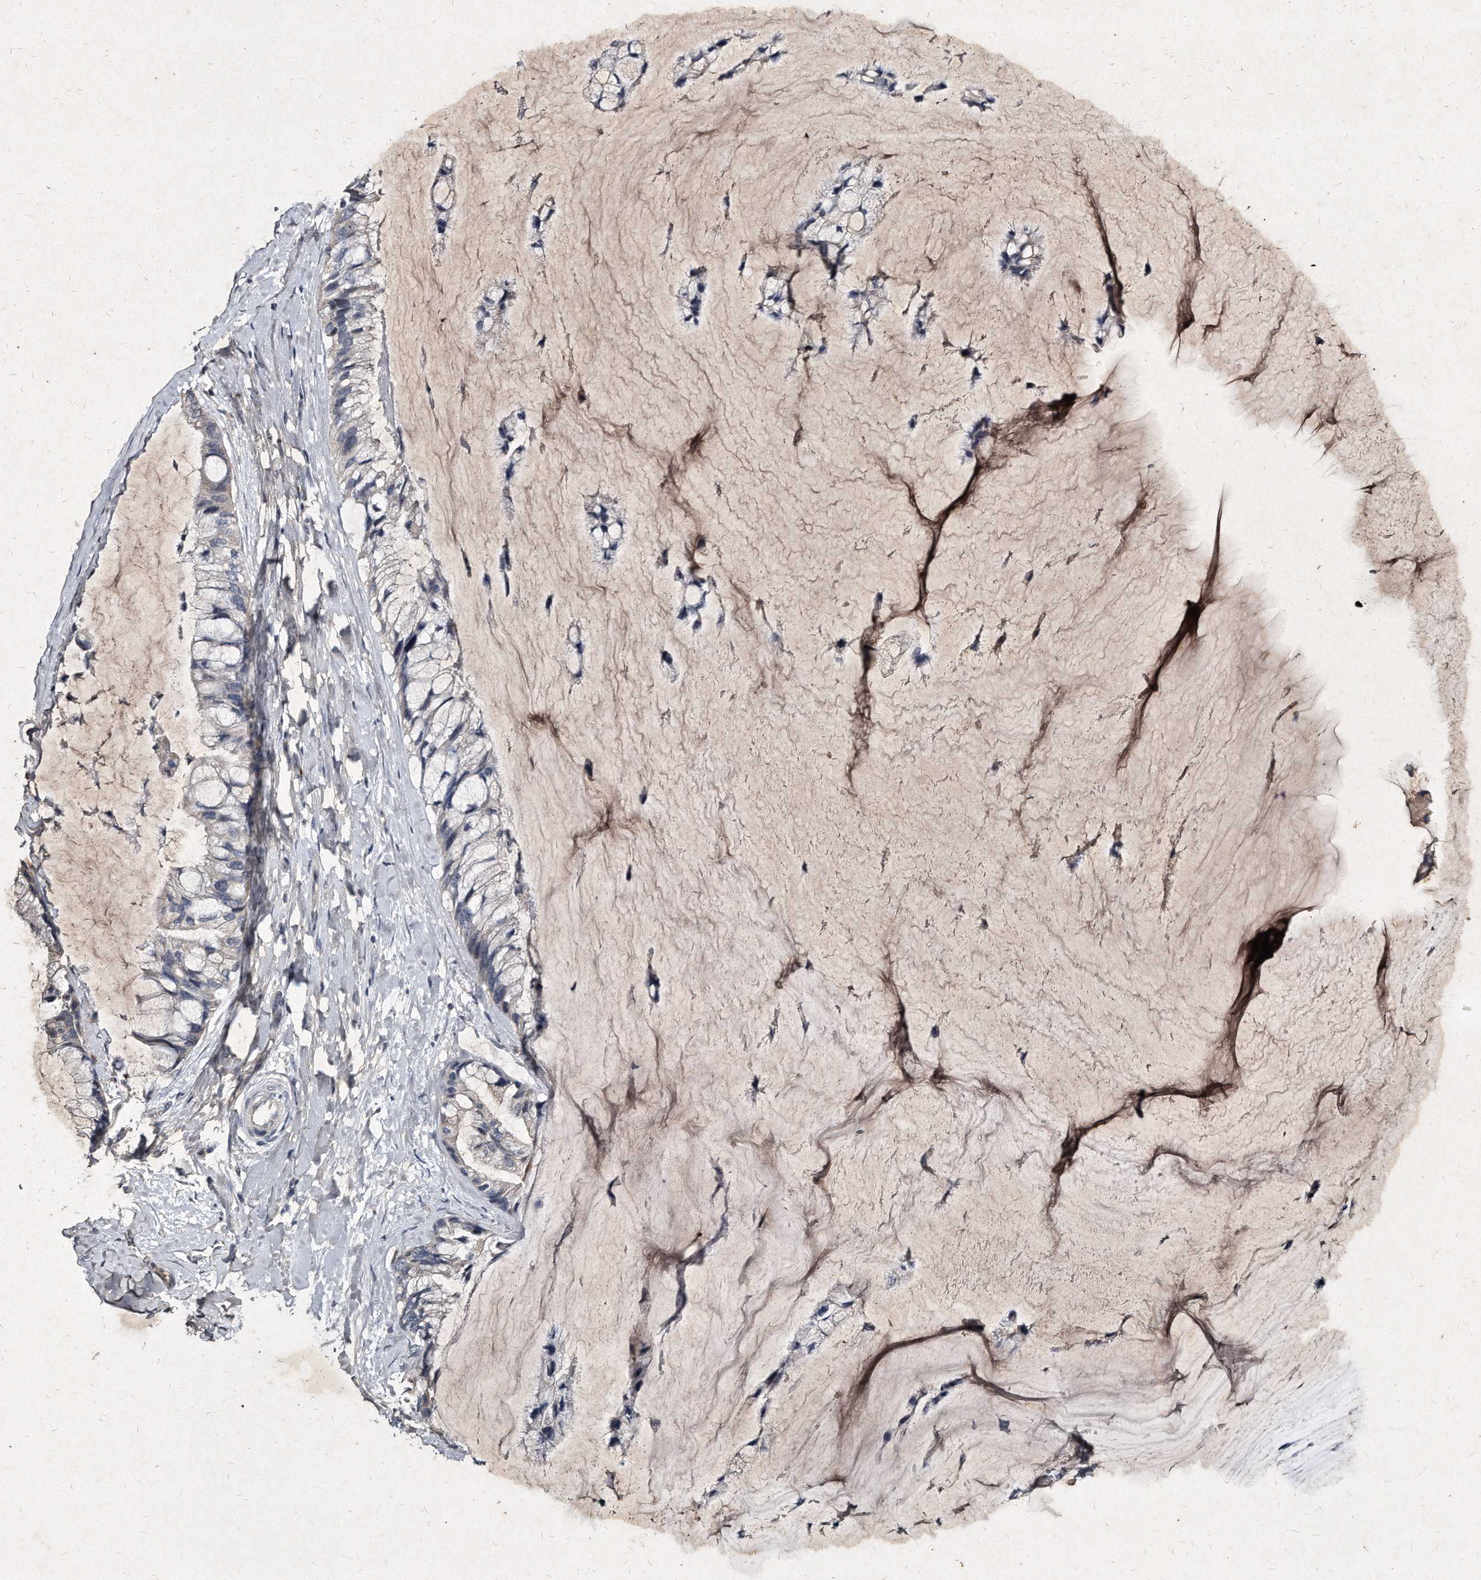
{"staining": {"intensity": "negative", "quantity": "none", "location": "none"}, "tissue": "ovarian cancer", "cell_type": "Tumor cells", "image_type": "cancer", "snomed": [{"axis": "morphology", "description": "Cystadenocarcinoma, mucinous, NOS"}, {"axis": "topography", "description": "Ovary"}], "caption": "High power microscopy image of an IHC photomicrograph of ovarian mucinous cystadenocarcinoma, revealing no significant positivity in tumor cells. Nuclei are stained in blue.", "gene": "KLHDC3", "patient": {"sex": "female", "age": 39}}